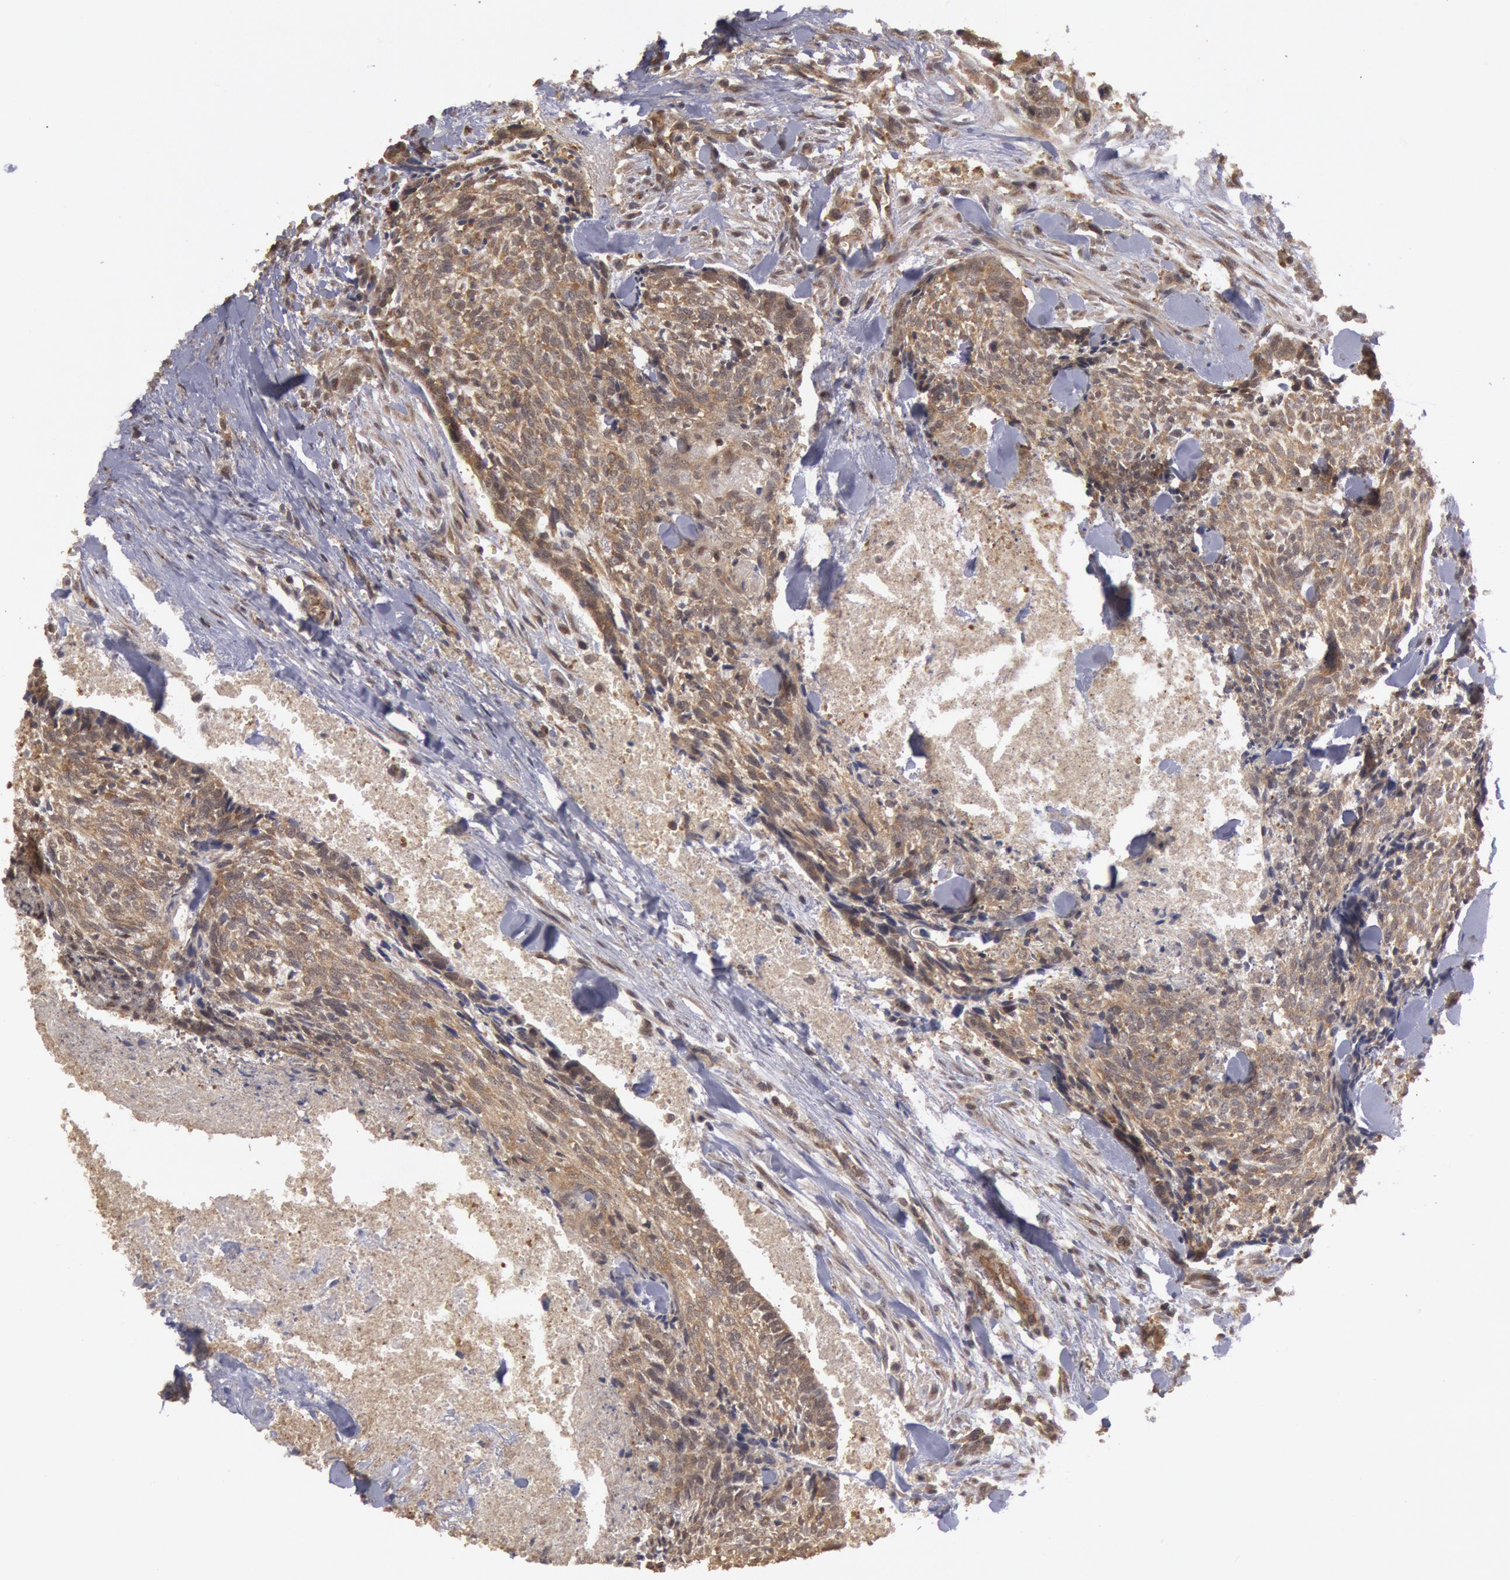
{"staining": {"intensity": "moderate", "quantity": ">75%", "location": "cytoplasmic/membranous"}, "tissue": "head and neck cancer", "cell_type": "Tumor cells", "image_type": "cancer", "snomed": [{"axis": "morphology", "description": "Squamous cell carcinoma, NOS"}, {"axis": "topography", "description": "Salivary gland"}, {"axis": "topography", "description": "Head-Neck"}], "caption": "About >75% of tumor cells in human head and neck squamous cell carcinoma reveal moderate cytoplasmic/membranous protein expression as visualized by brown immunohistochemical staining.", "gene": "USP14", "patient": {"sex": "male", "age": 70}}